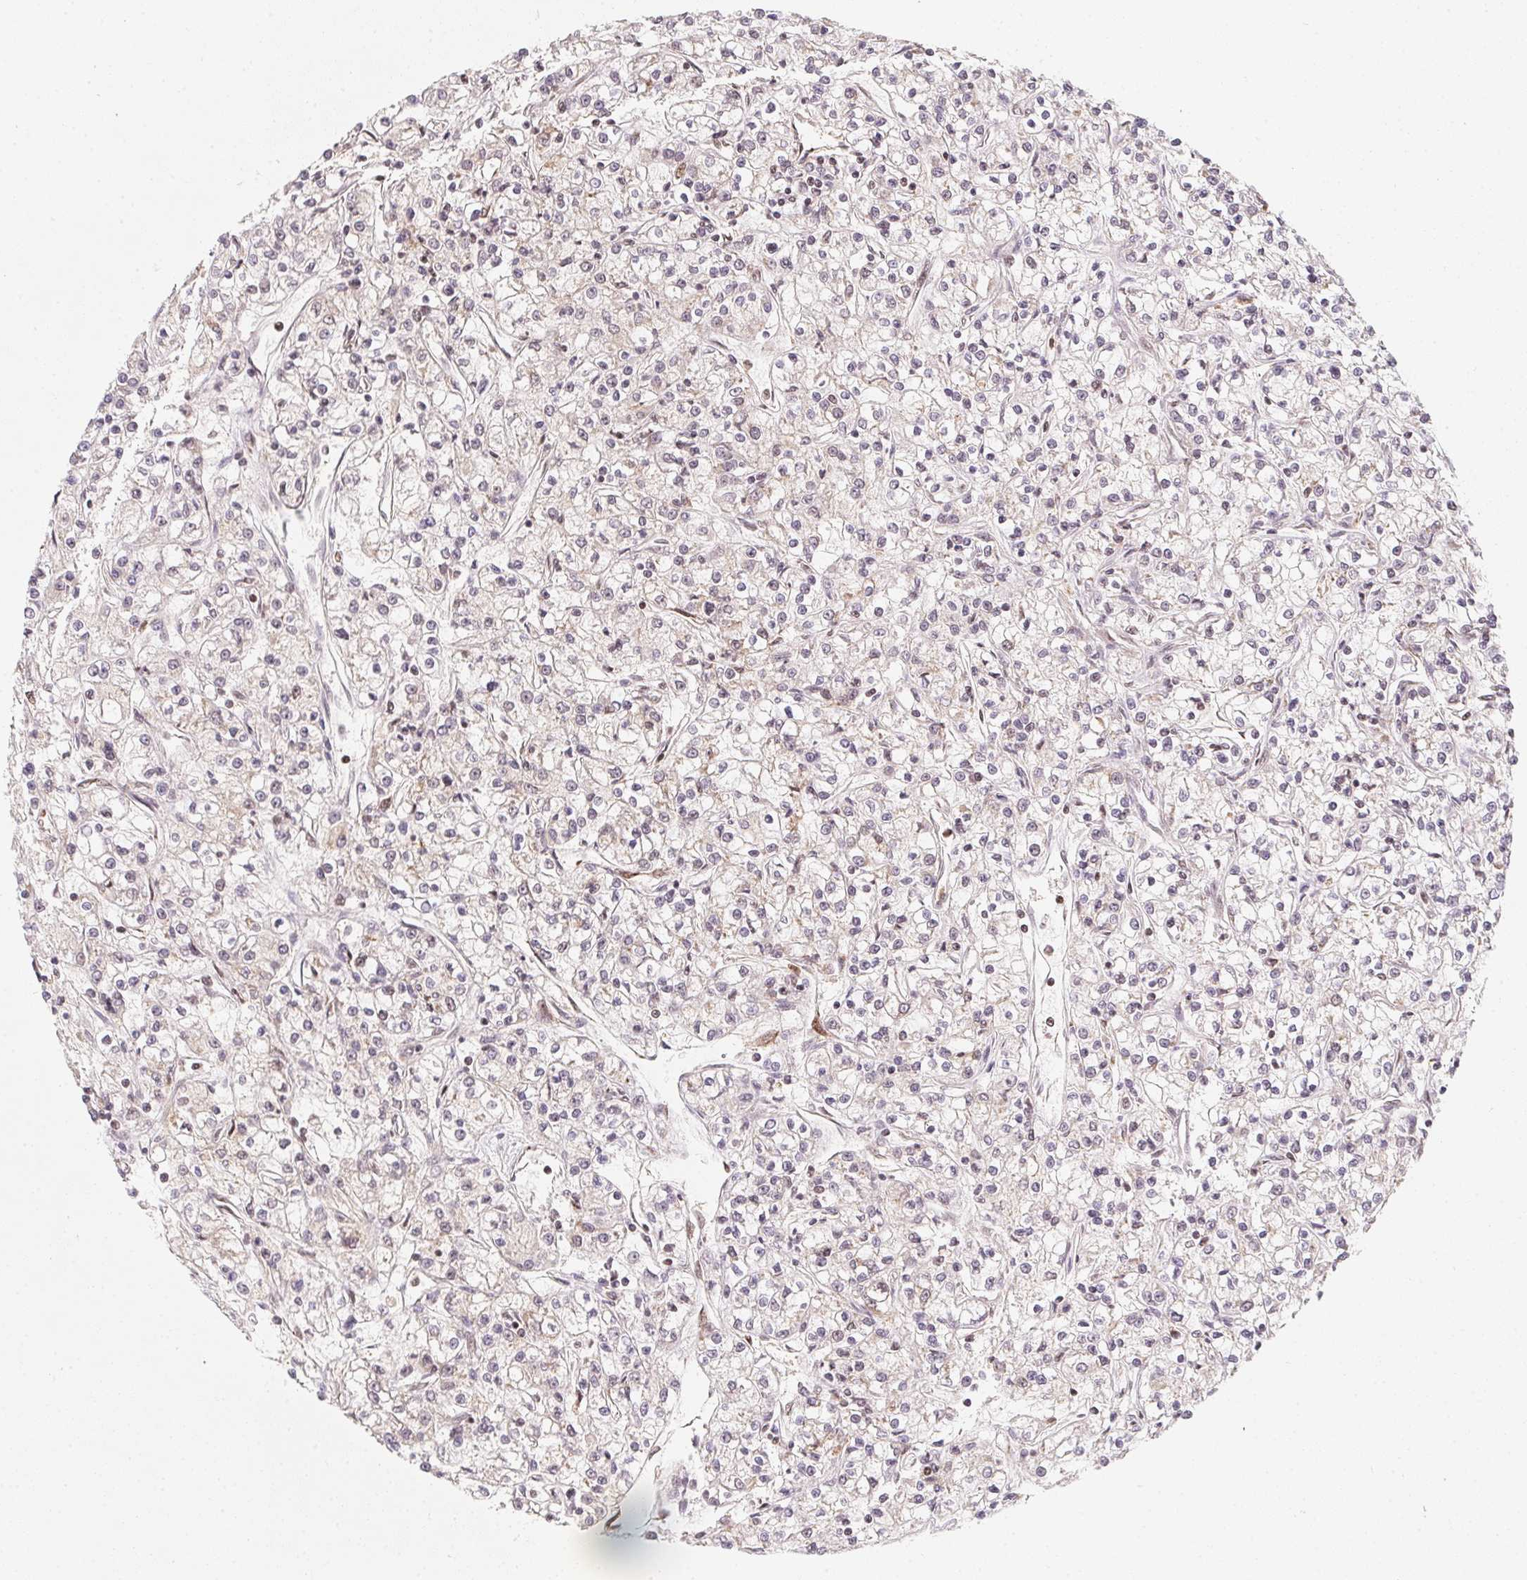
{"staining": {"intensity": "negative", "quantity": "none", "location": "none"}, "tissue": "renal cancer", "cell_type": "Tumor cells", "image_type": "cancer", "snomed": [{"axis": "morphology", "description": "Adenocarcinoma, NOS"}, {"axis": "topography", "description": "Kidney"}], "caption": "Immunohistochemistry histopathology image of neoplastic tissue: human adenocarcinoma (renal) stained with DAB (3,3'-diaminobenzidine) displays no significant protein positivity in tumor cells.", "gene": "NDUFS6", "patient": {"sex": "female", "age": 59}}